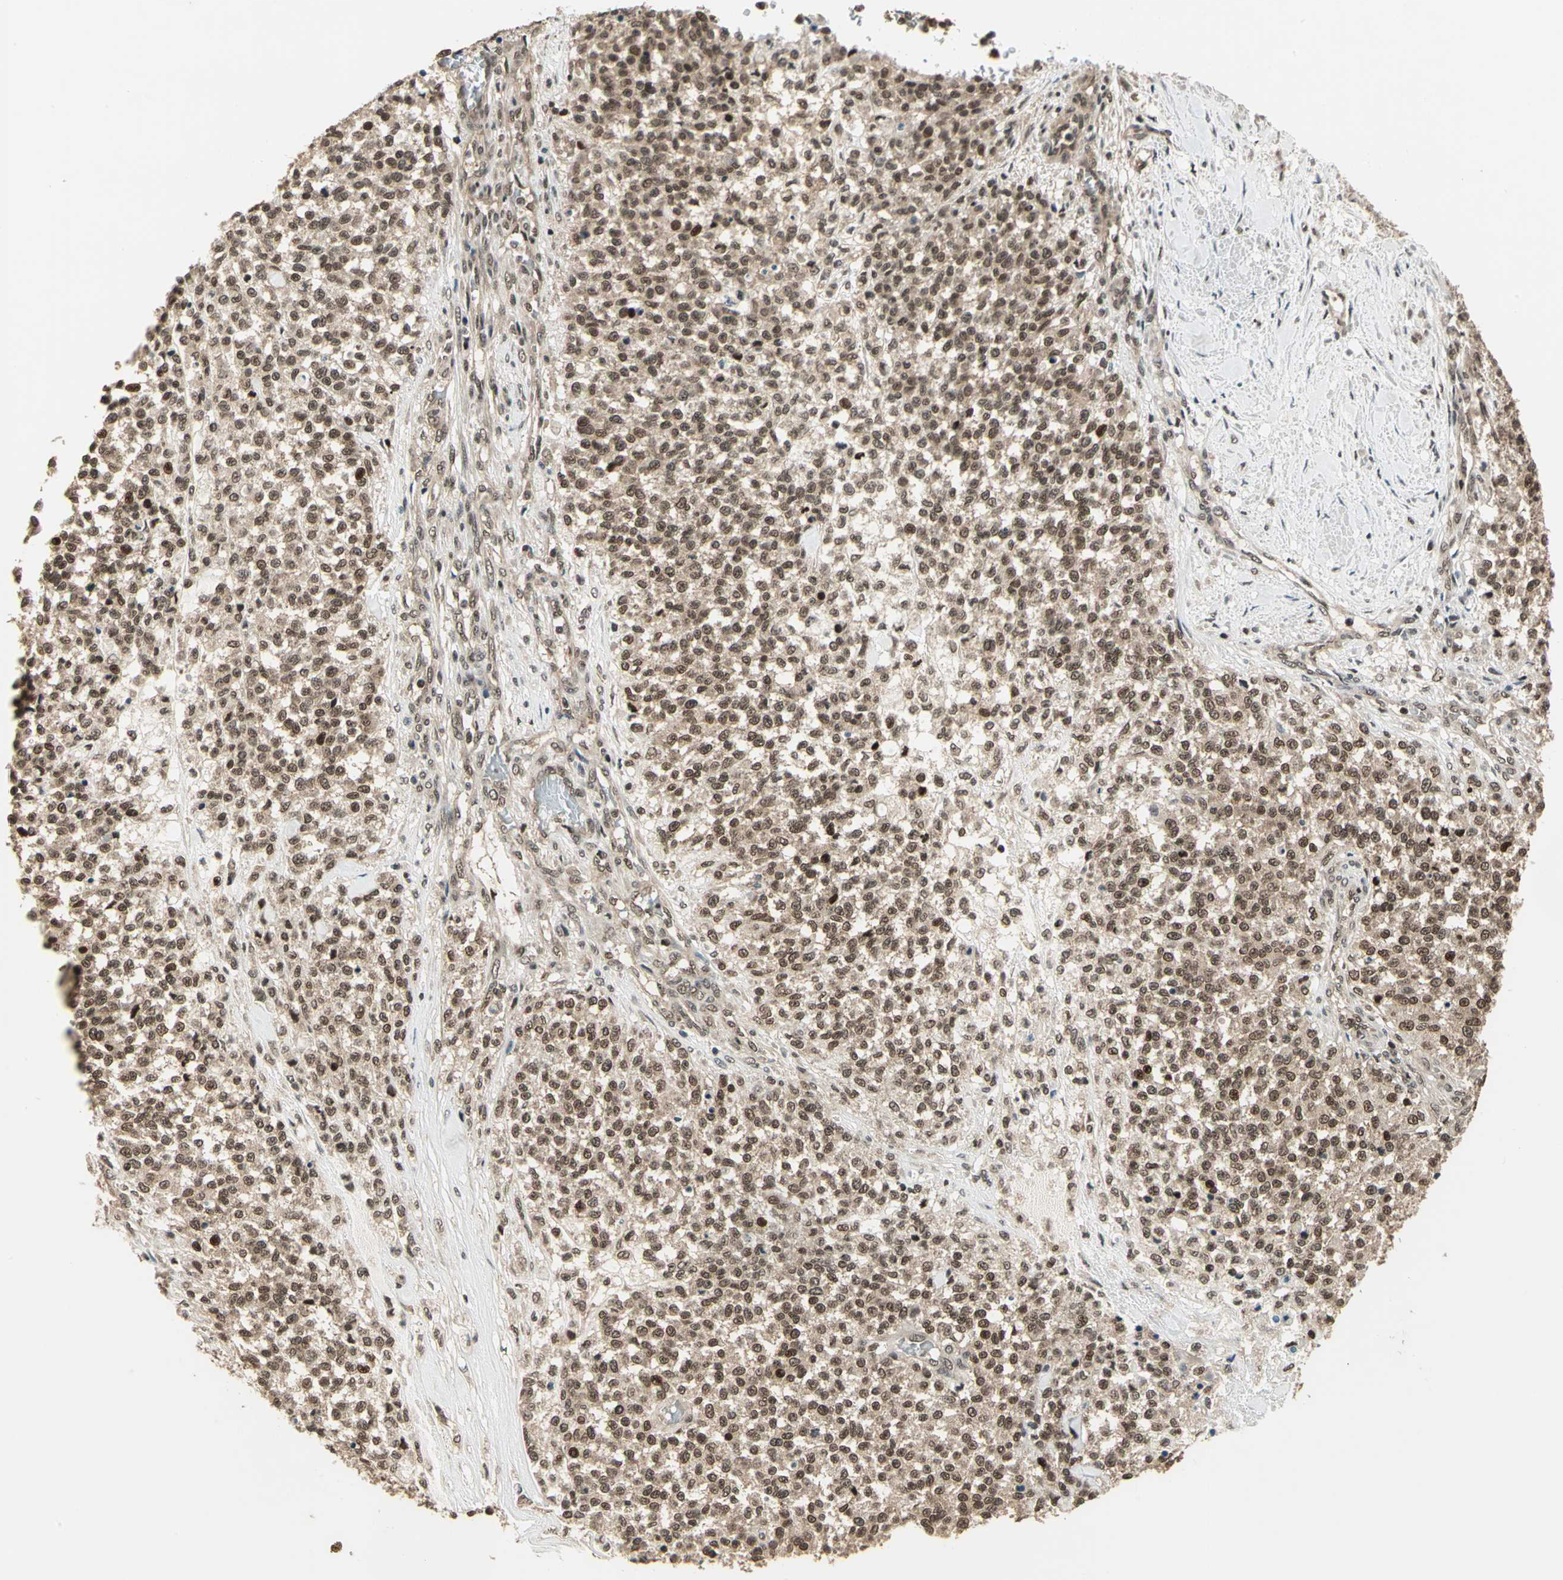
{"staining": {"intensity": "moderate", "quantity": ">75%", "location": "cytoplasmic/membranous,nuclear"}, "tissue": "testis cancer", "cell_type": "Tumor cells", "image_type": "cancer", "snomed": [{"axis": "morphology", "description": "Seminoma, NOS"}, {"axis": "topography", "description": "Testis"}], "caption": "Immunohistochemical staining of human seminoma (testis) shows medium levels of moderate cytoplasmic/membranous and nuclear positivity in approximately >75% of tumor cells.", "gene": "PSMC3", "patient": {"sex": "male", "age": 59}}